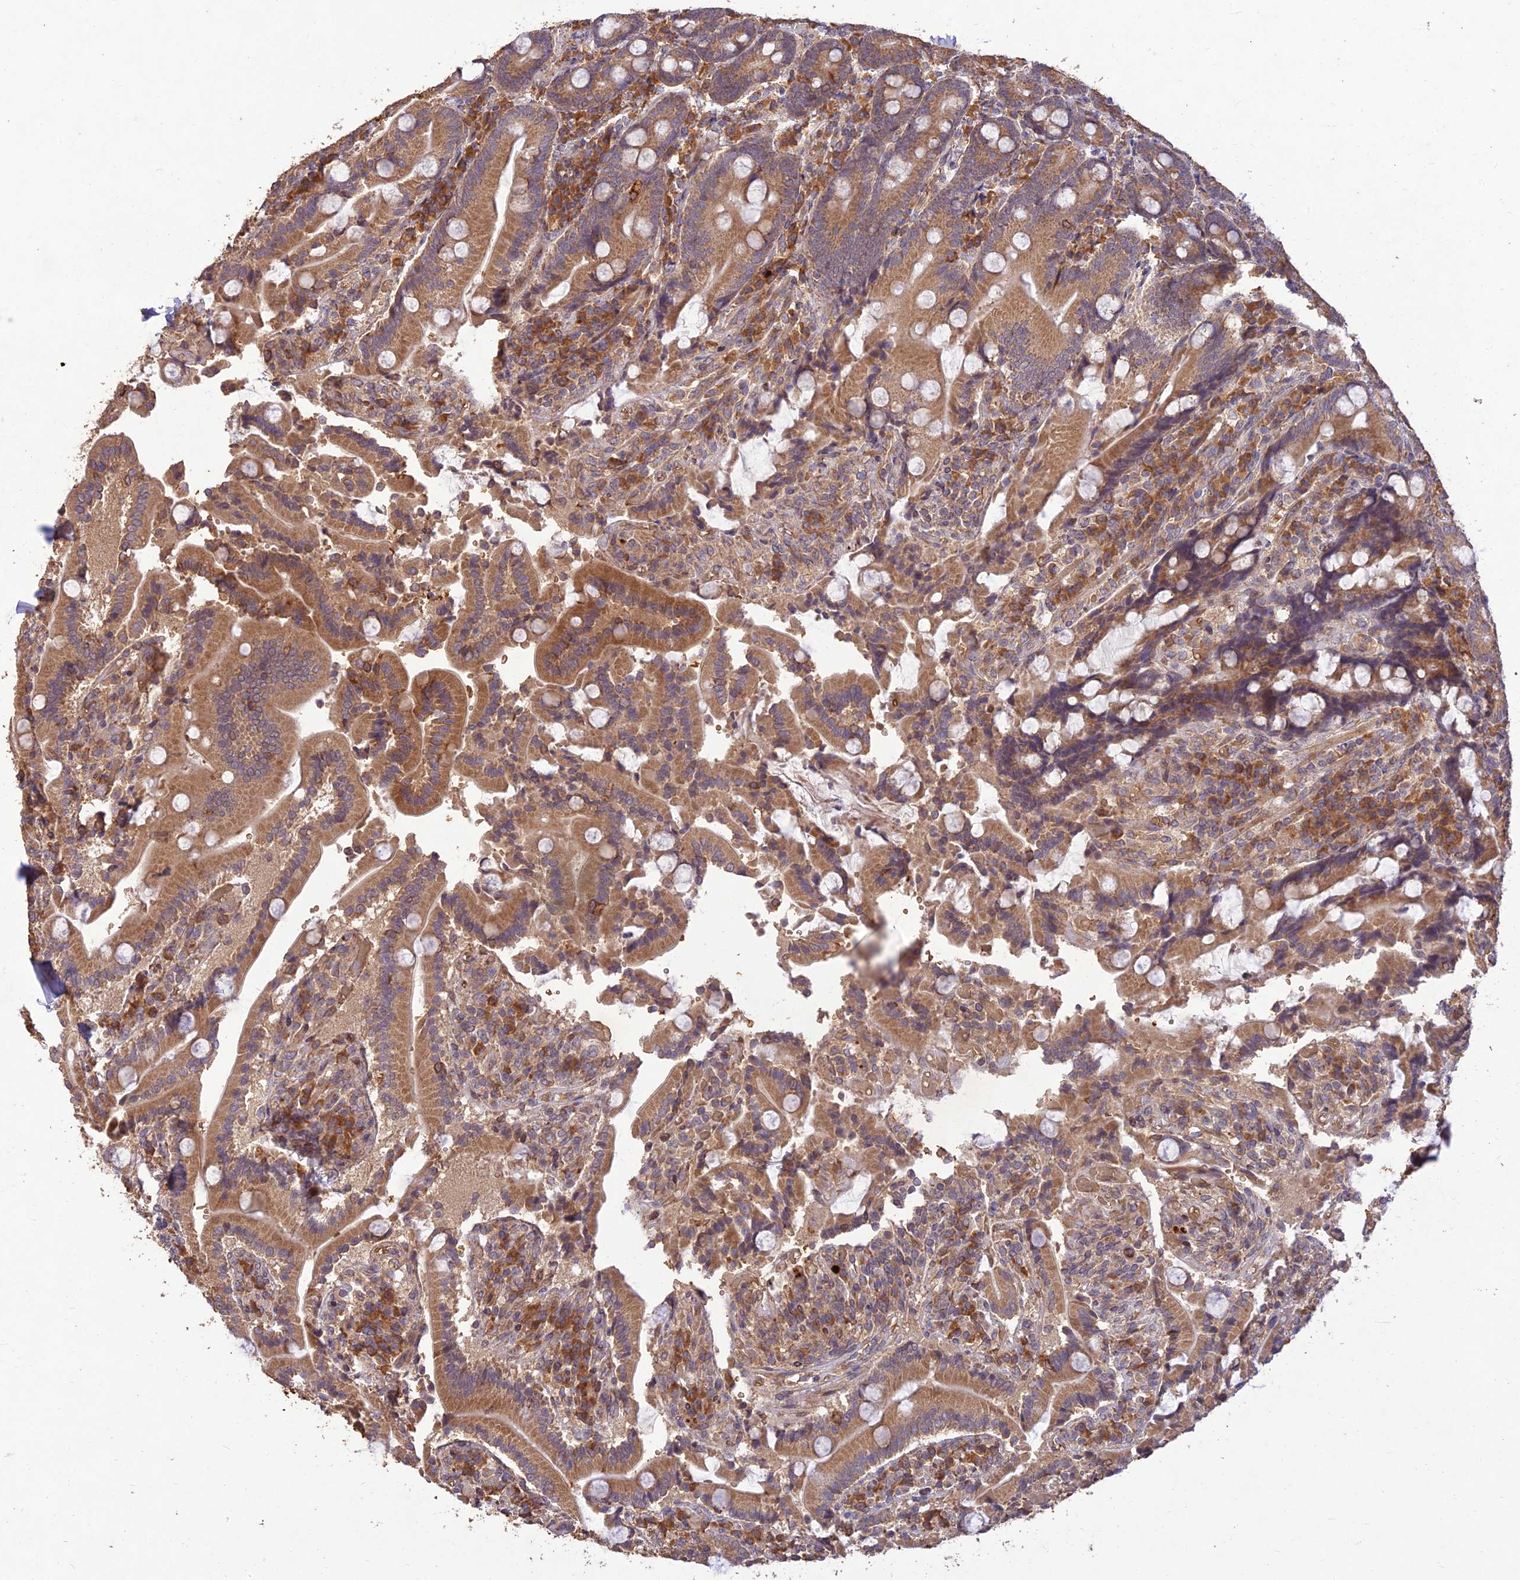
{"staining": {"intensity": "moderate", "quantity": ">75%", "location": "cytoplasmic/membranous"}, "tissue": "duodenum", "cell_type": "Glandular cells", "image_type": "normal", "snomed": [{"axis": "morphology", "description": "Normal tissue, NOS"}, {"axis": "topography", "description": "Duodenum"}], "caption": "This is an image of immunohistochemistry staining of benign duodenum, which shows moderate staining in the cytoplasmic/membranous of glandular cells.", "gene": "PPP1R11", "patient": {"sex": "female", "age": 62}}